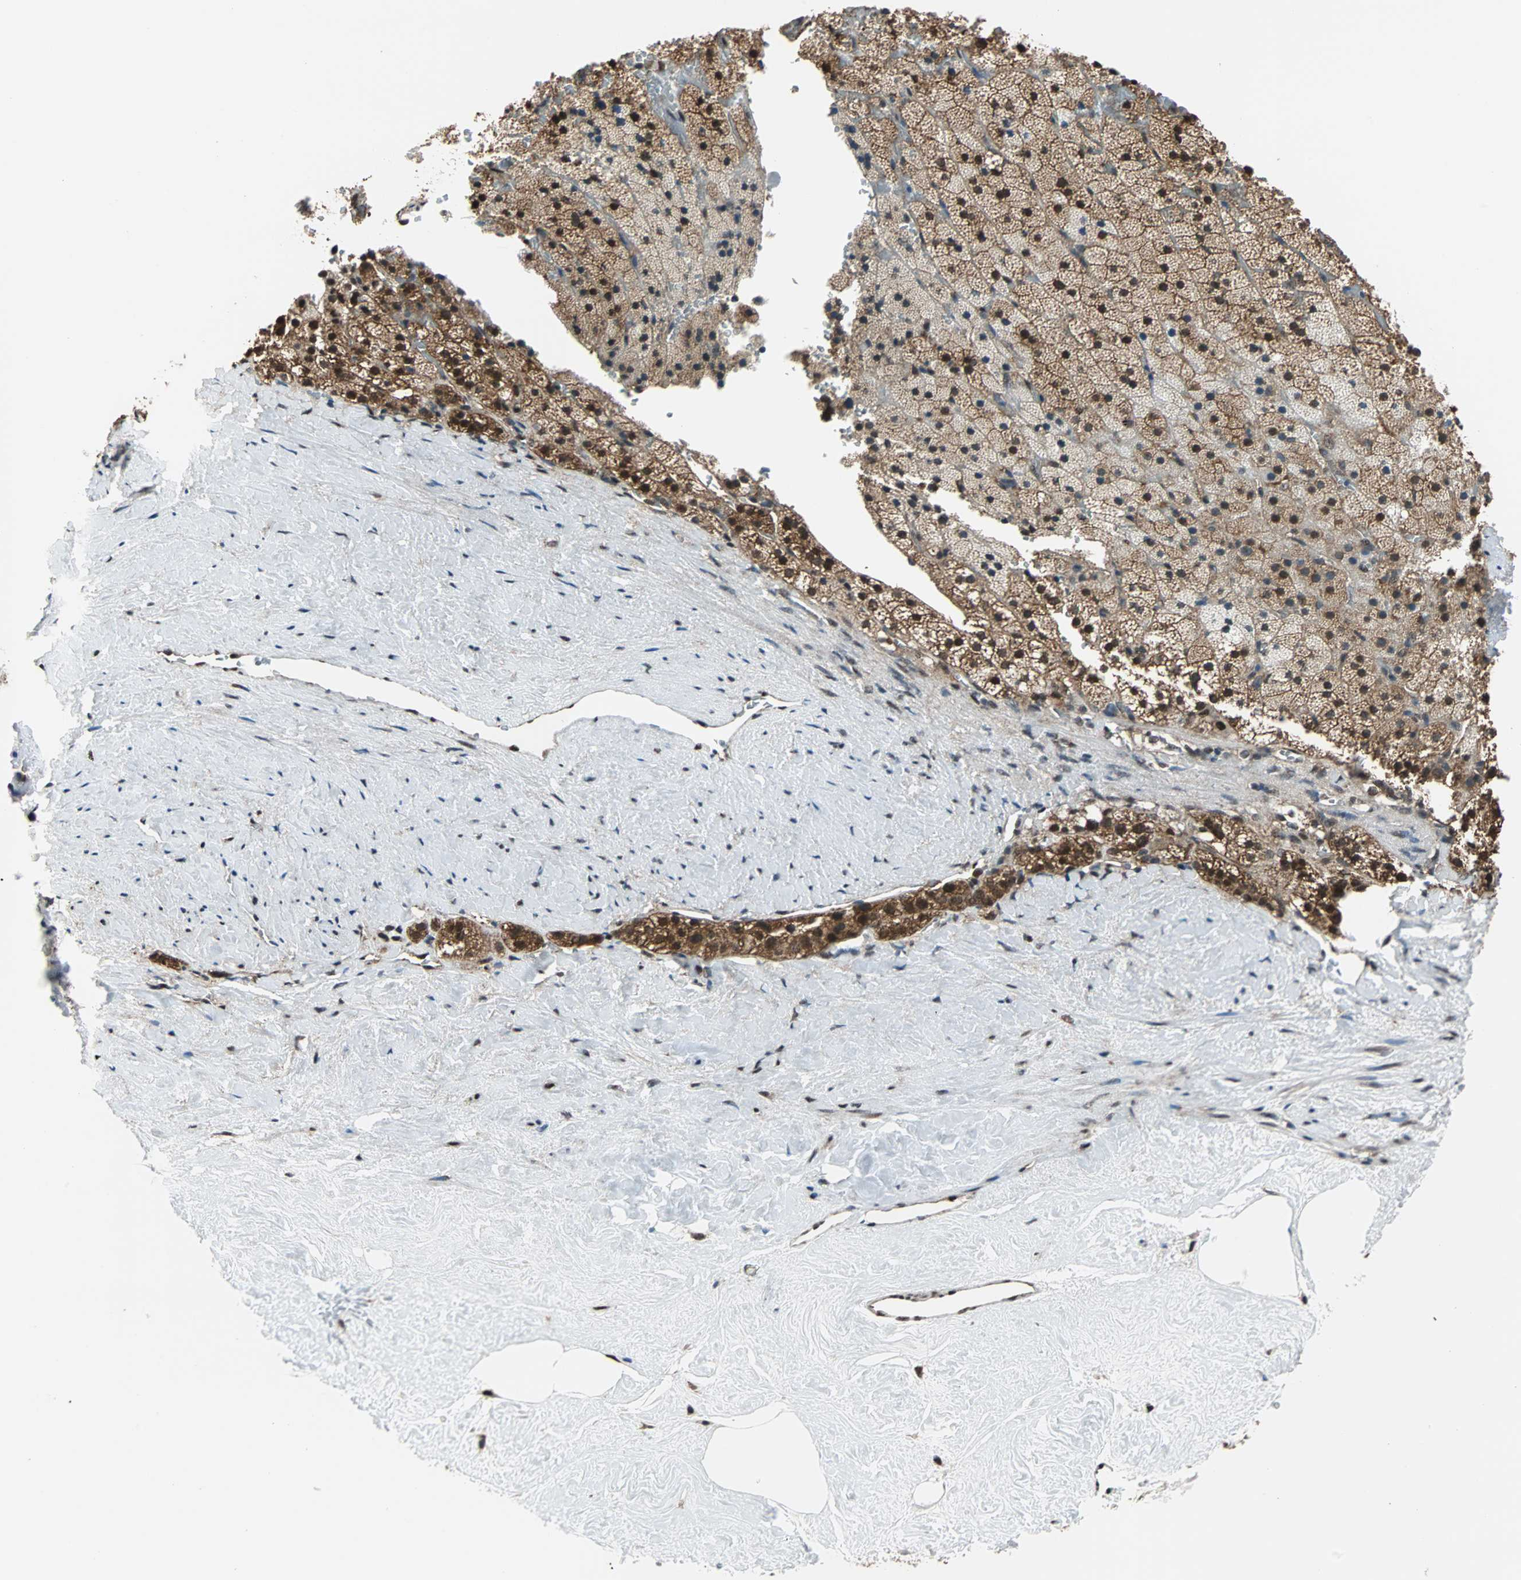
{"staining": {"intensity": "moderate", "quantity": ">75%", "location": "cytoplasmic/membranous,nuclear"}, "tissue": "adrenal gland", "cell_type": "Glandular cells", "image_type": "normal", "snomed": [{"axis": "morphology", "description": "Normal tissue, NOS"}, {"axis": "topography", "description": "Adrenal gland"}], "caption": "Glandular cells exhibit medium levels of moderate cytoplasmic/membranous,nuclear expression in about >75% of cells in unremarkable human adrenal gland. (DAB (3,3'-diaminobenzidine) = brown stain, brightfield microscopy at high magnification).", "gene": "VCP", "patient": {"sex": "male", "age": 35}}